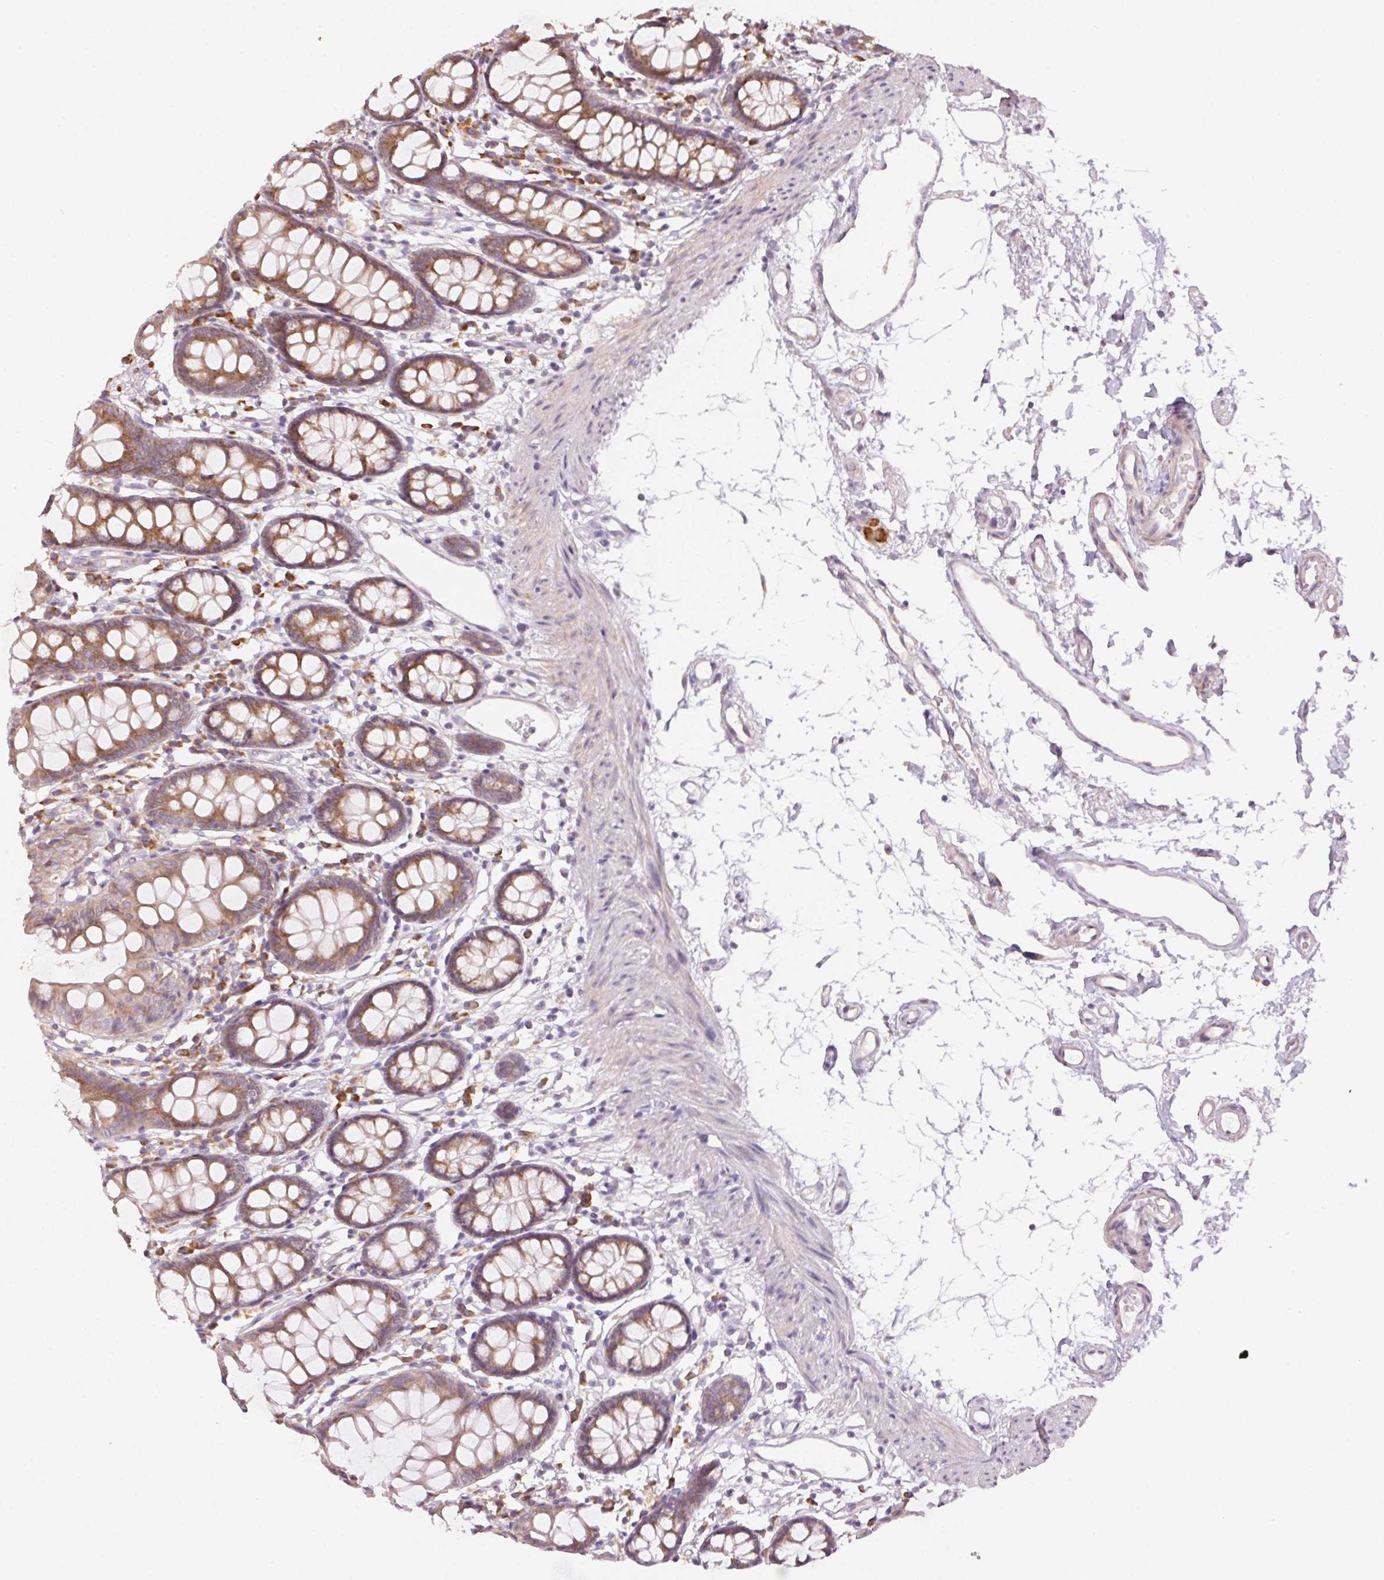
{"staining": {"intensity": "weak", "quantity": "<25%", "location": "cytoplasmic/membranous"}, "tissue": "colon", "cell_type": "Endothelial cells", "image_type": "normal", "snomed": [{"axis": "morphology", "description": "Normal tissue, NOS"}, {"axis": "topography", "description": "Colon"}], "caption": "Immunohistochemistry of normal human colon displays no staining in endothelial cells.", "gene": "BLOC1S2", "patient": {"sex": "female", "age": 84}}